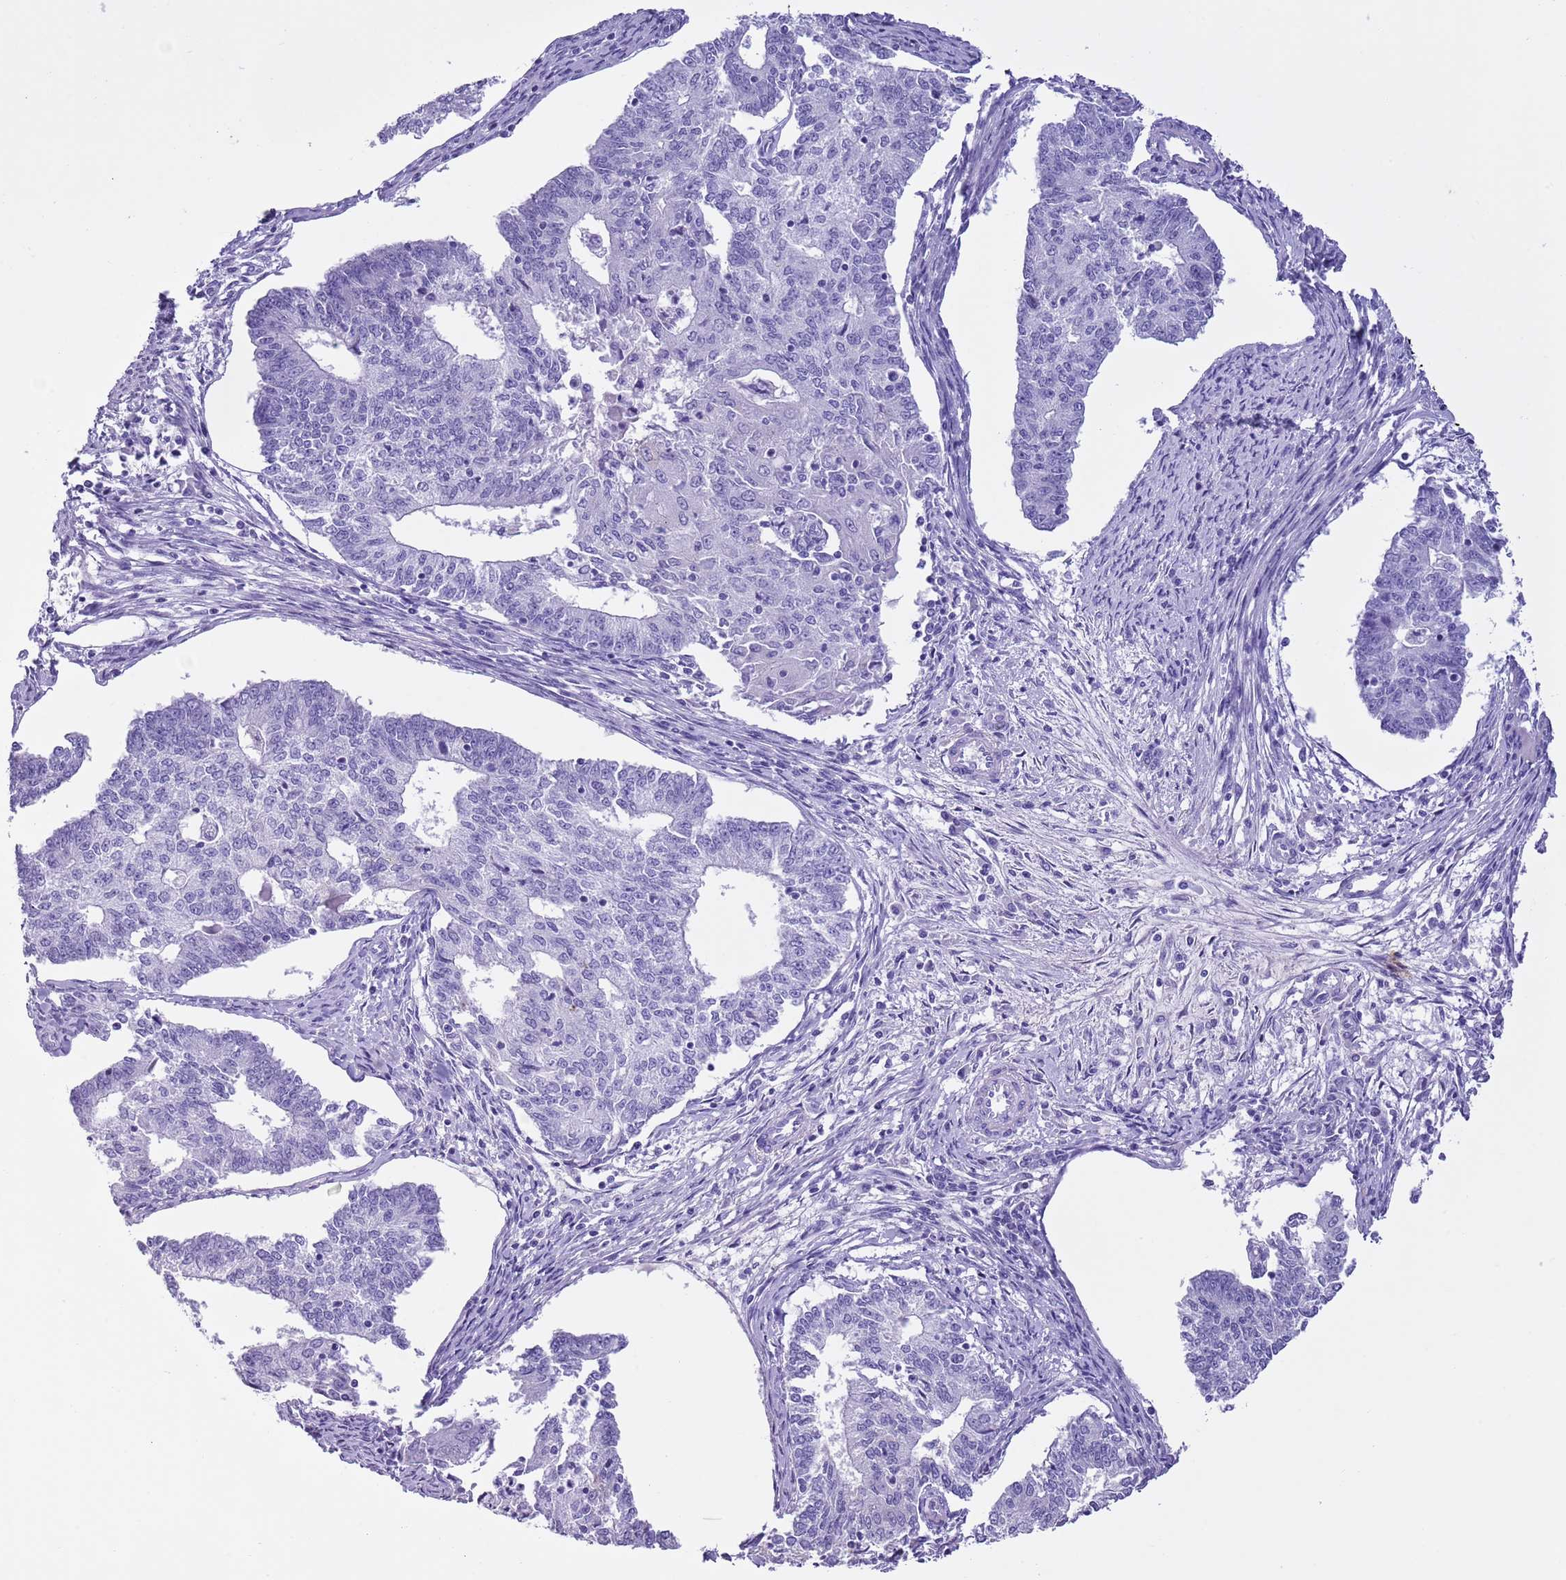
{"staining": {"intensity": "negative", "quantity": "none", "location": "none"}, "tissue": "endometrial cancer", "cell_type": "Tumor cells", "image_type": "cancer", "snomed": [{"axis": "morphology", "description": "Adenocarcinoma, NOS"}, {"axis": "topography", "description": "Endometrium"}], "caption": "Endometrial cancer was stained to show a protein in brown. There is no significant expression in tumor cells.", "gene": "TBC1D10B", "patient": {"sex": "female", "age": 56}}